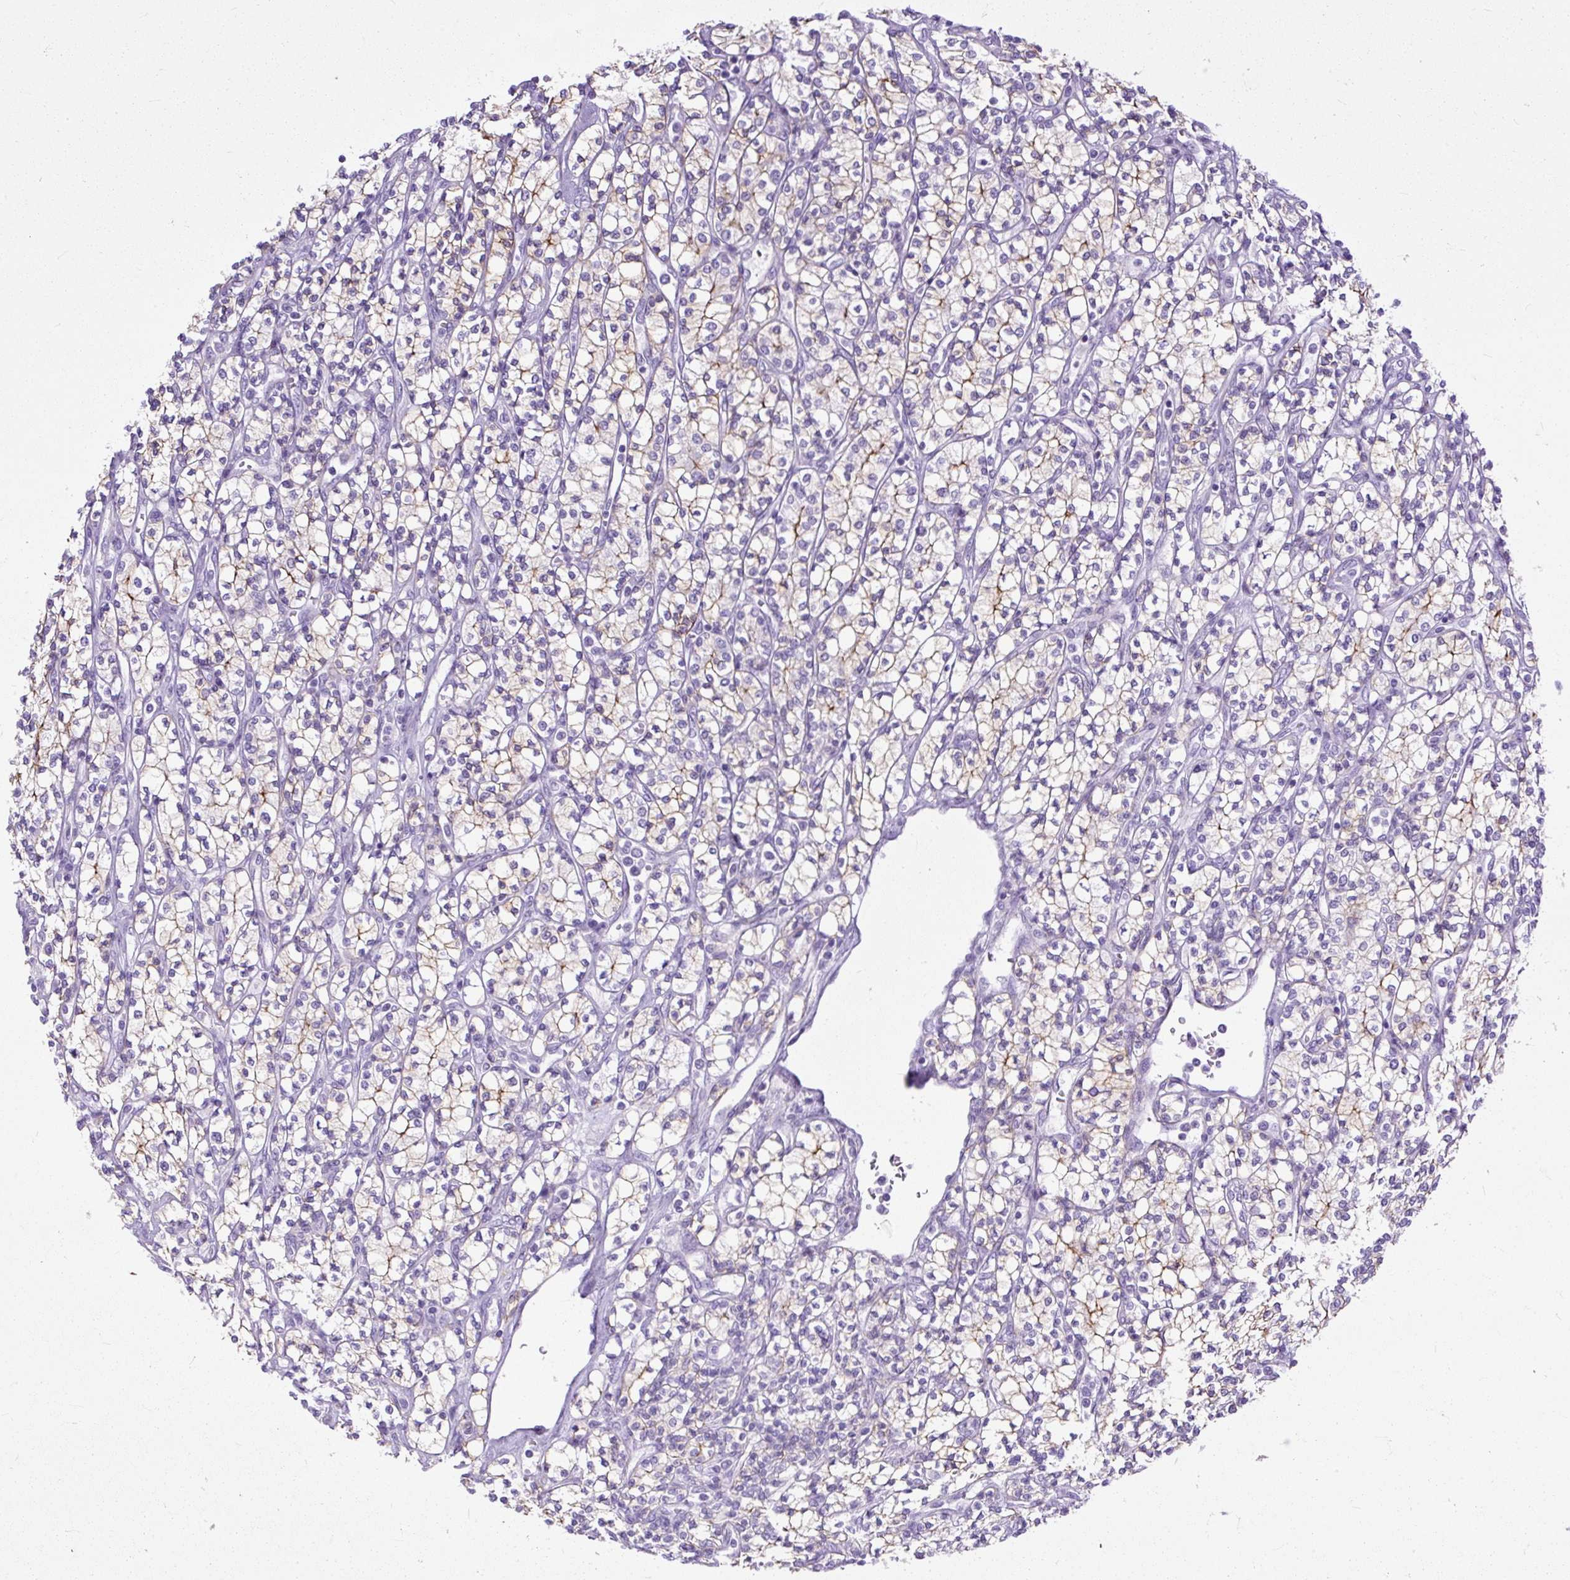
{"staining": {"intensity": "weak", "quantity": "25%-75%", "location": "cytoplasmic/membranous"}, "tissue": "renal cancer", "cell_type": "Tumor cells", "image_type": "cancer", "snomed": [{"axis": "morphology", "description": "Adenocarcinoma, NOS"}, {"axis": "topography", "description": "Kidney"}], "caption": "Weak cytoplasmic/membranous positivity for a protein is seen in about 25%-75% of tumor cells of renal cancer using IHC.", "gene": "ZNF256", "patient": {"sex": "male", "age": 77}}